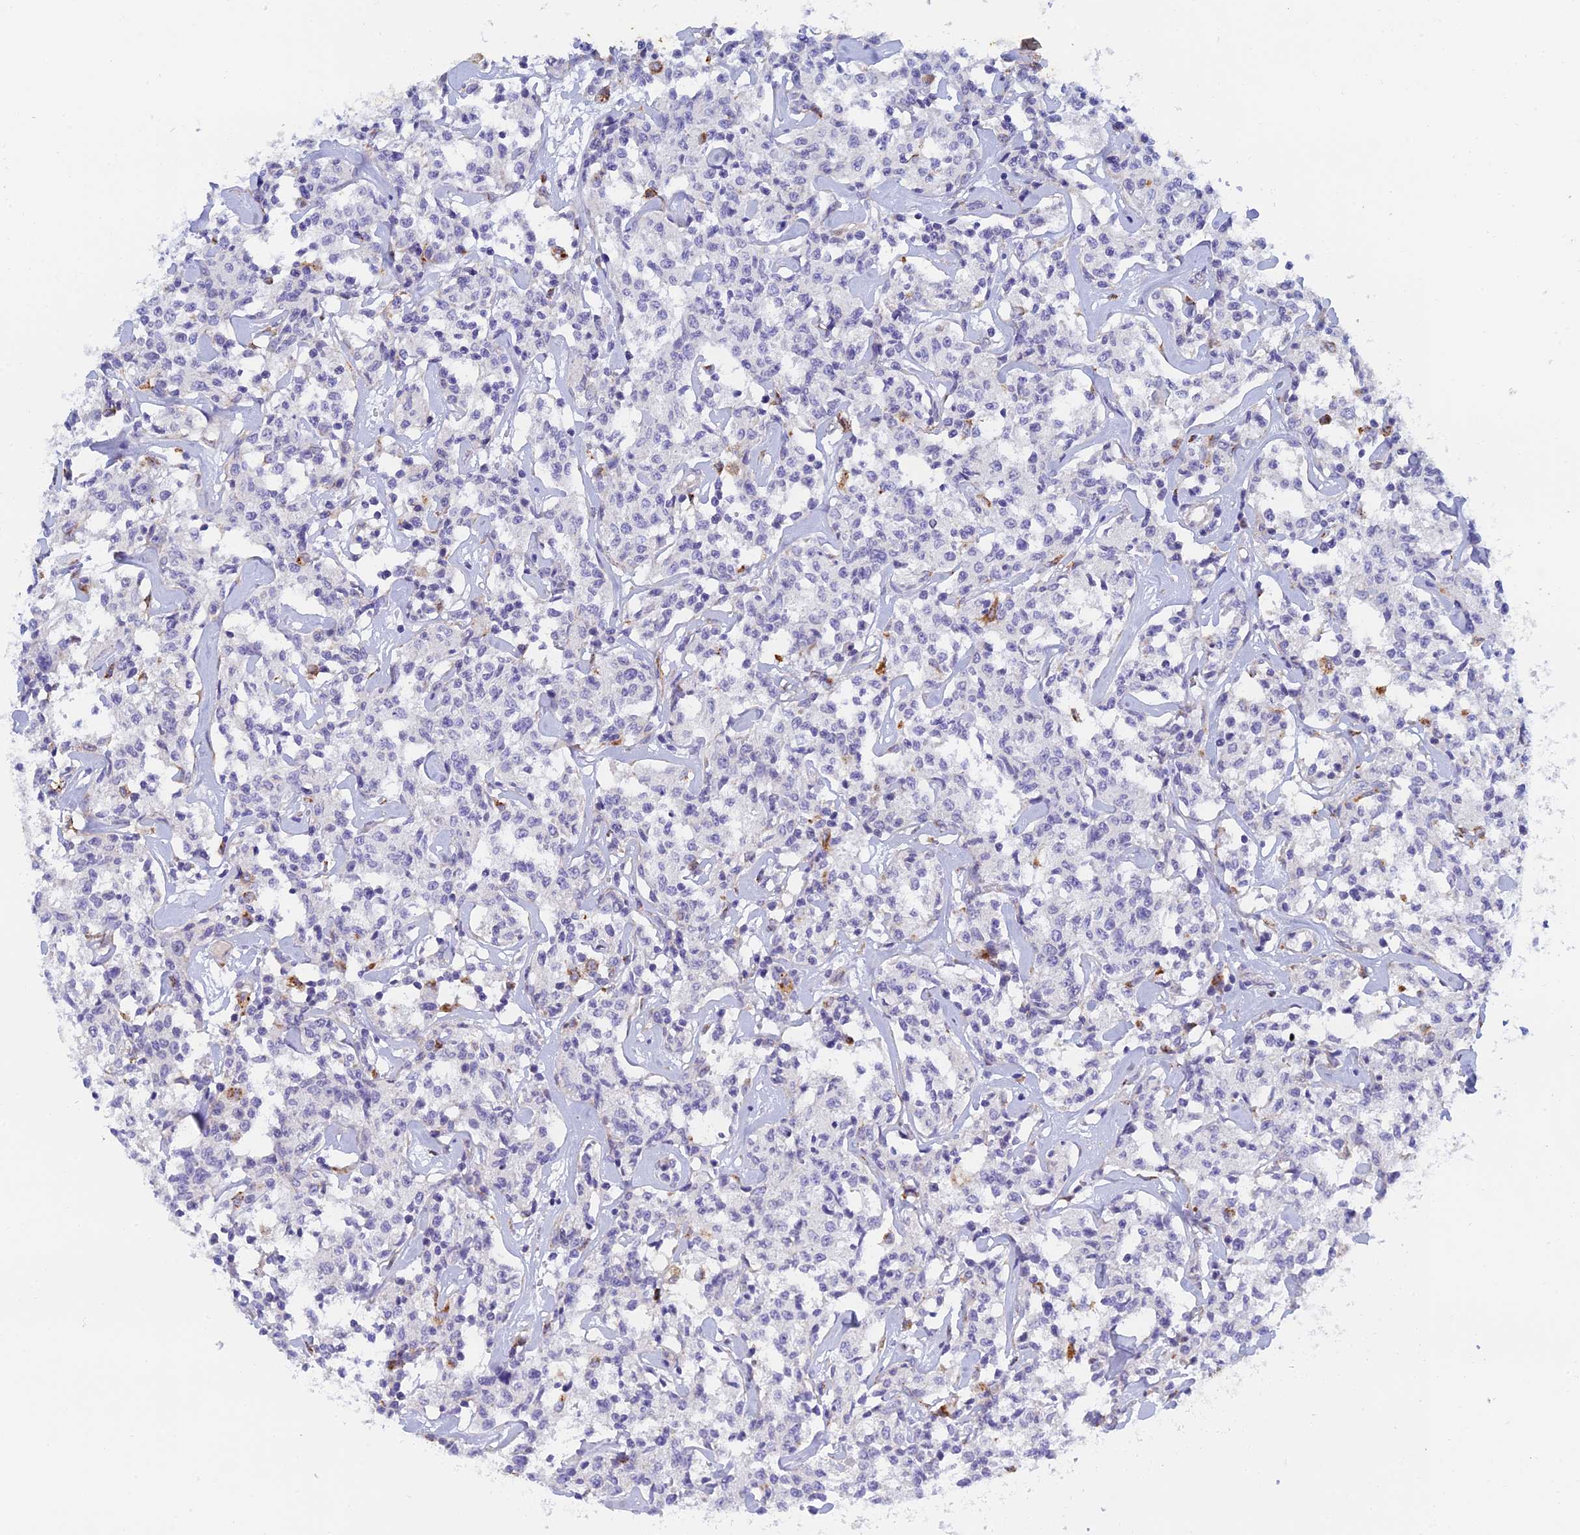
{"staining": {"intensity": "negative", "quantity": "none", "location": "none"}, "tissue": "lymphoma", "cell_type": "Tumor cells", "image_type": "cancer", "snomed": [{"axis": "morphology", "description": "Malignant lymphoma, non-Hodgkin's type, Low grade"}, {"axis": "topography", "description": "Small intestine"}], "caption": "IHC micrograph of human low-grade malignant lymphoma, non-Hodgkin's type stained for a protein (brown), which exhibits no positivity in tumor cells.", "gene": "RPGRIP1L", "patient": {"sex": "female", "age": 59}}